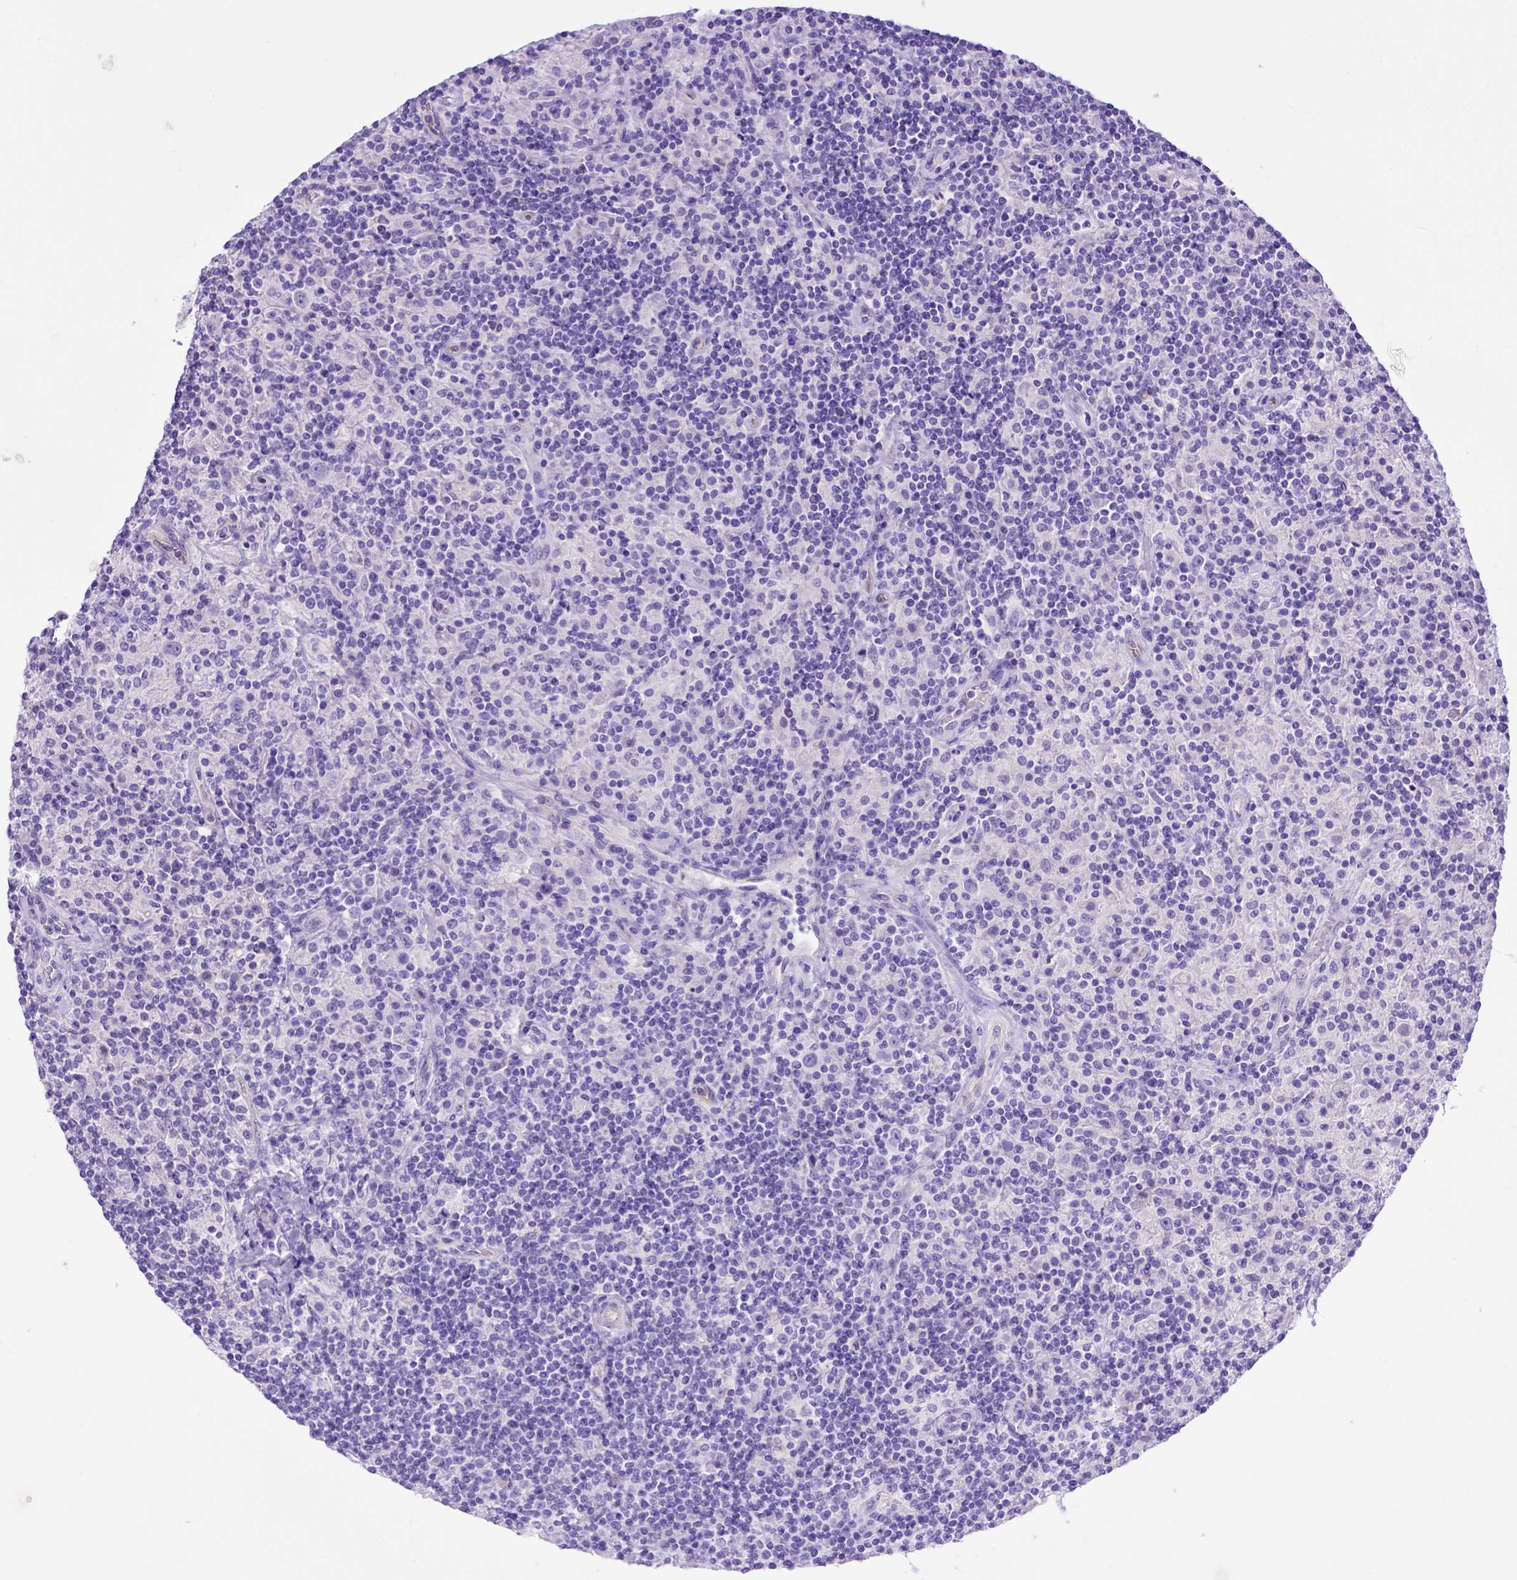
{"staining": {"intensity": "negative", "quantity": "none", "location": "none"}, "tissue": "lymphoma", "cell_type": "Tumor cells", "image_type": "cancer", "snomed": [{"axis": "morphology", "description": "Hodgkin's disease, NOS"}, {"axis": "topography", "description": "Lymph node"}], "caption": "Immunohistochemistry (IHC) of human lymphoma demonstrates no expression in tumor cells.", "gene": "LRRC18", "patient": {"sex": "male", "age": 70}}